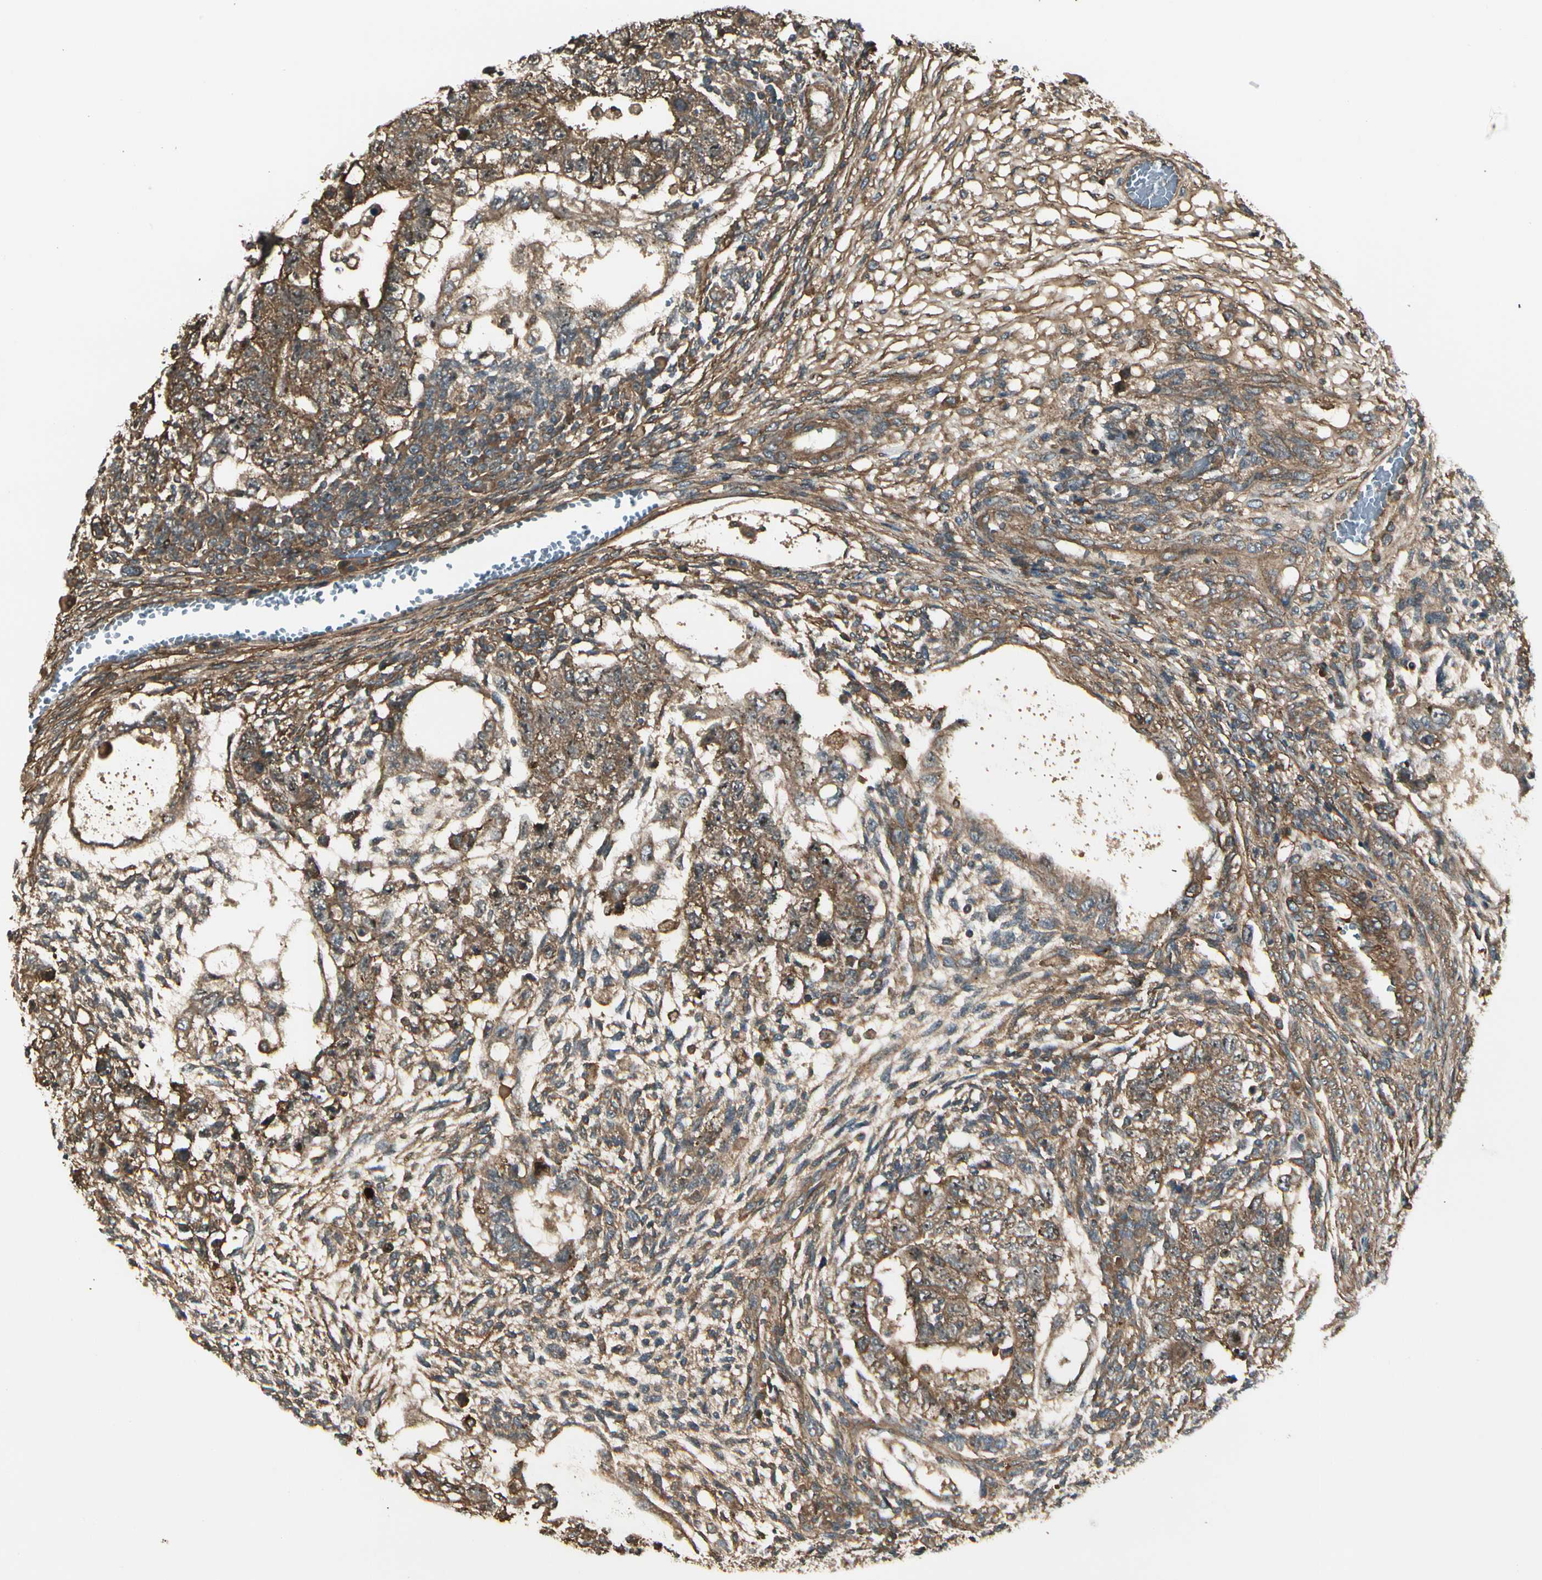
{"staining": {"intensity": "strong", "quantity": ">75%", "location": "cytoplasmic/membranous"}, "tissue": "testis cancer", "cell_type": "Tumor cells", "image_type": "cancer", "snomed": [{"axis": "morphology", "description": "Normal tissue, NOS"}, {"axis": "morphology", "description": "Carcinoma, Embryonal, NOS"}, {"axis": "topography", "description": "Testis"}], "caption": "Protein expression analysis of testis cancer (embryonal carcinoma) exhibits strong cytoplasmic/membranous staining in approximately >75% of tumor cells. (DAB IHC, brown staining for protein, blue staining for nuclei).", "gene": "FKBP15", "patient": {"sex": "male", "age": 36}}